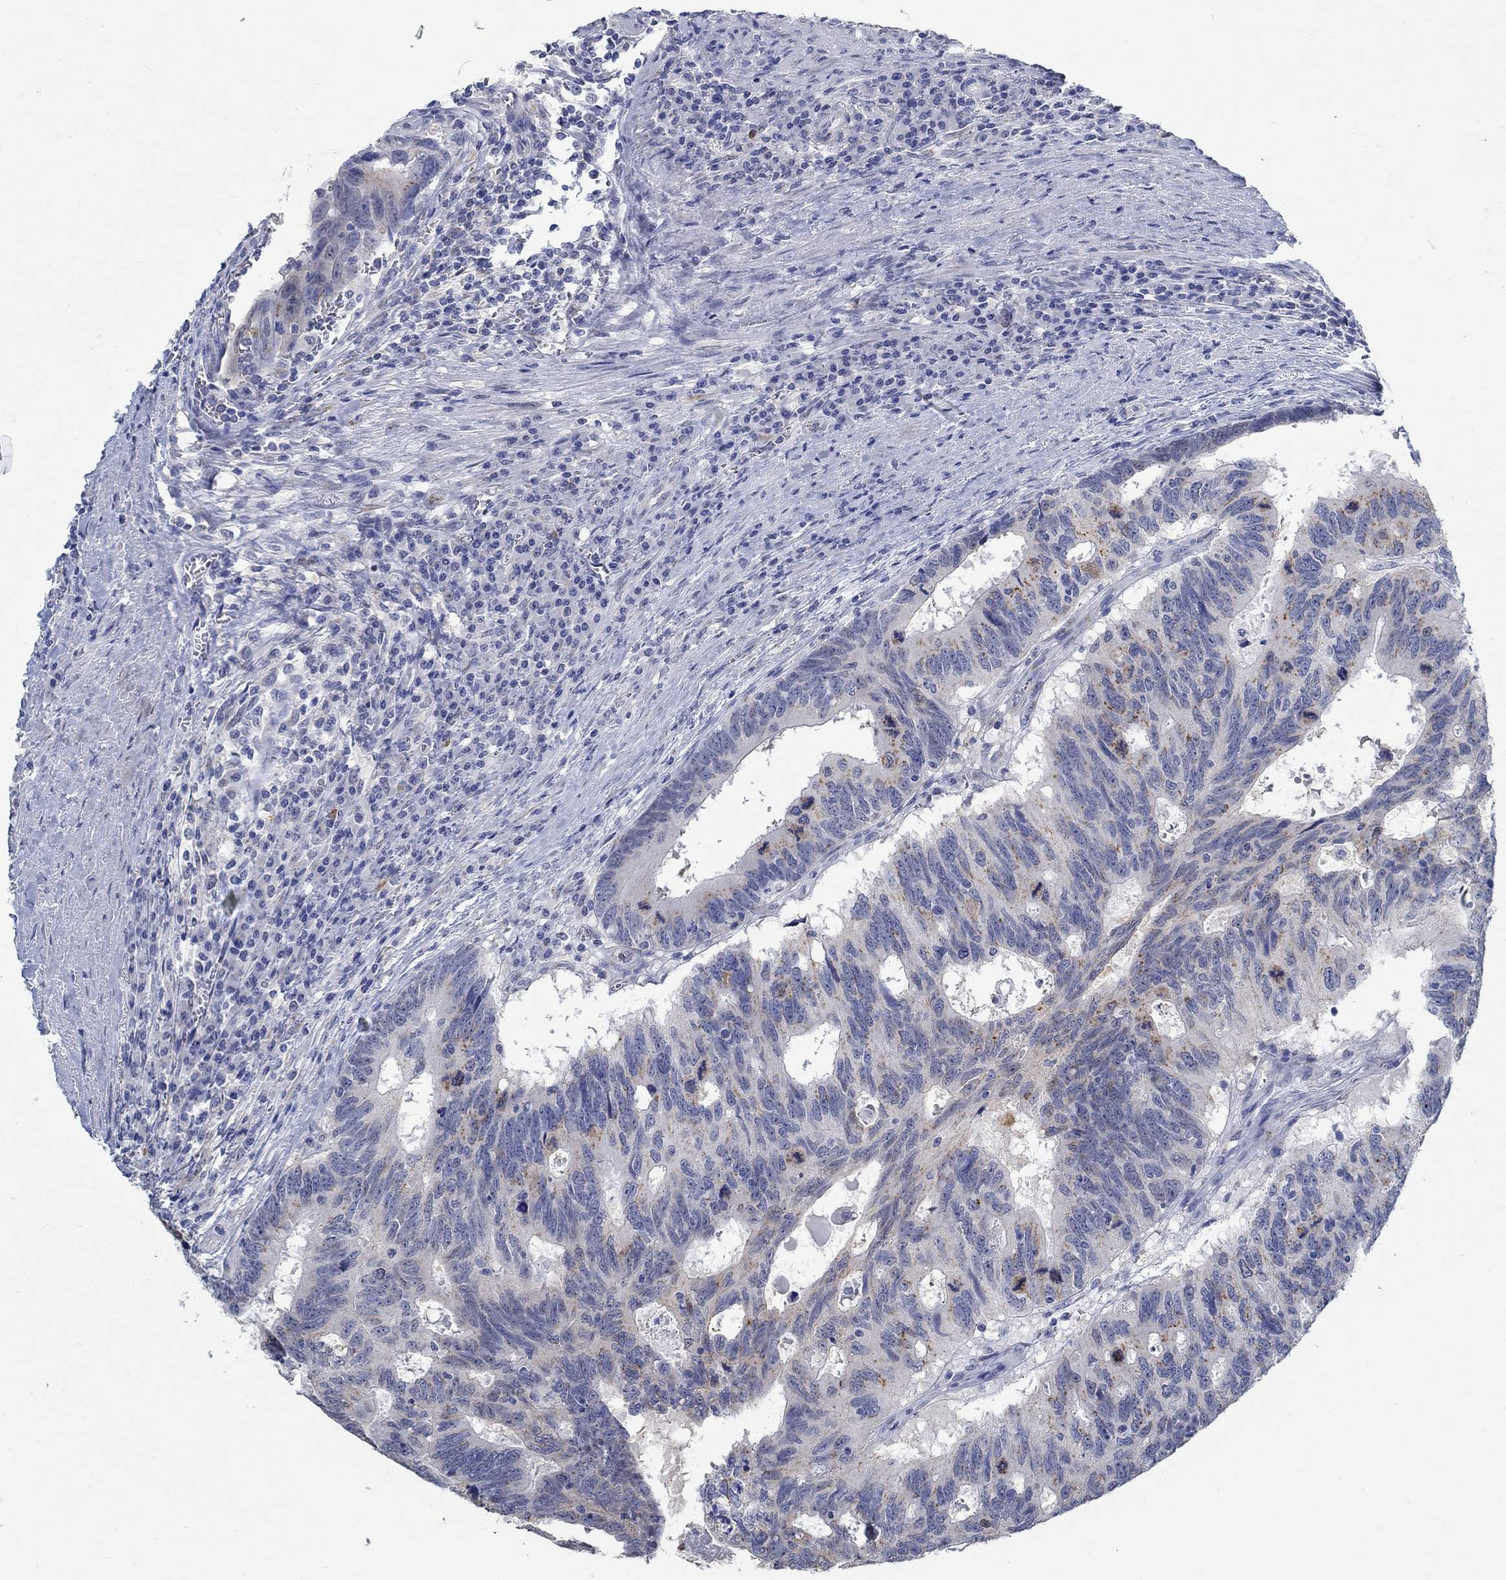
{"staining": {"intensity": "moderate", "quantity": "<25%", "location": "cytoplasmic/membranous"}, "tissue": "colorectal cancer", "cell_type": "Tumor cells", "image_type": "cancer", "snomed": [{"axis": "morphology", "description": "Adenocarcinoma, NOS"}, {"axis": "topography", "description": "Colon"}], "caption": "This is an image of IHC staining of adenocarcinoma (colorectal), which shows moderate positivity in the cytoplasmic/membranous of tumor cells.", "gene": "TEKT4", "patient": {"sex": "female", "age": 77}}